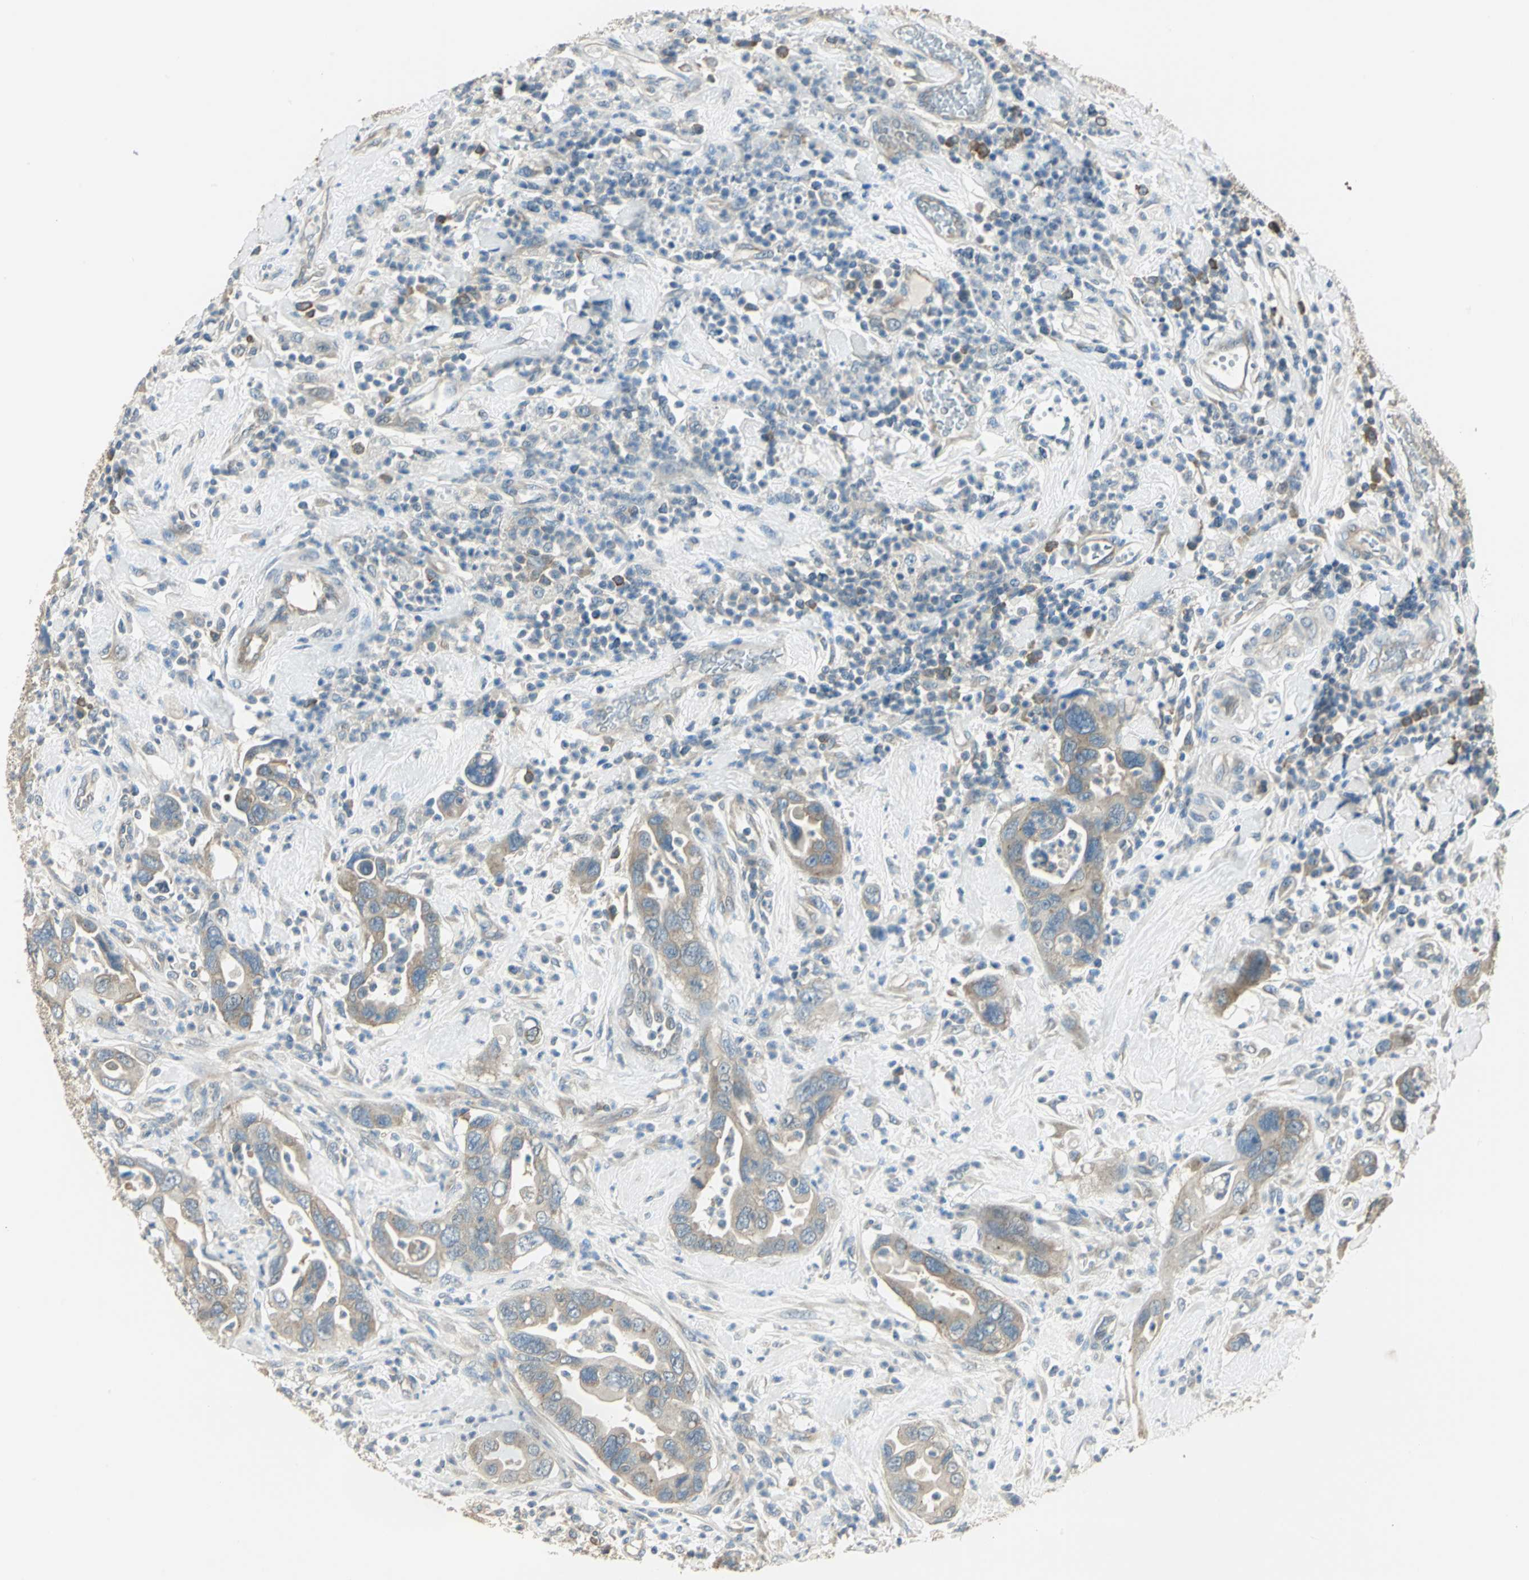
{"staining": {"intensity": "moderate", "quantity": ">75%", "location": "cytoplasmic/membranous"}, "tissue": "pancreatic cancer", "cell_type": "Tumor cells", "image_type": "cancer", "snomed": [{"axis": "morphology", "description": "Adenocarcinoma, NOS"}, {"axis": "topography", "description": "Pancreas"}], "caption": "Pancreatic cancer (adenocarcinoma) was stained to show a protein in brown. There is medium levels of moderate cytoplasmic/membranous positivity in approximately >75% of tumor cells. The staining was performed using DAB (3,3'-diaminobenzidine), with brown indicating positive protein expression. Nuclei are stained blue with hematoxylin.", "gene": "SHC2", "patient": {"sex": "female", "age": 71}}